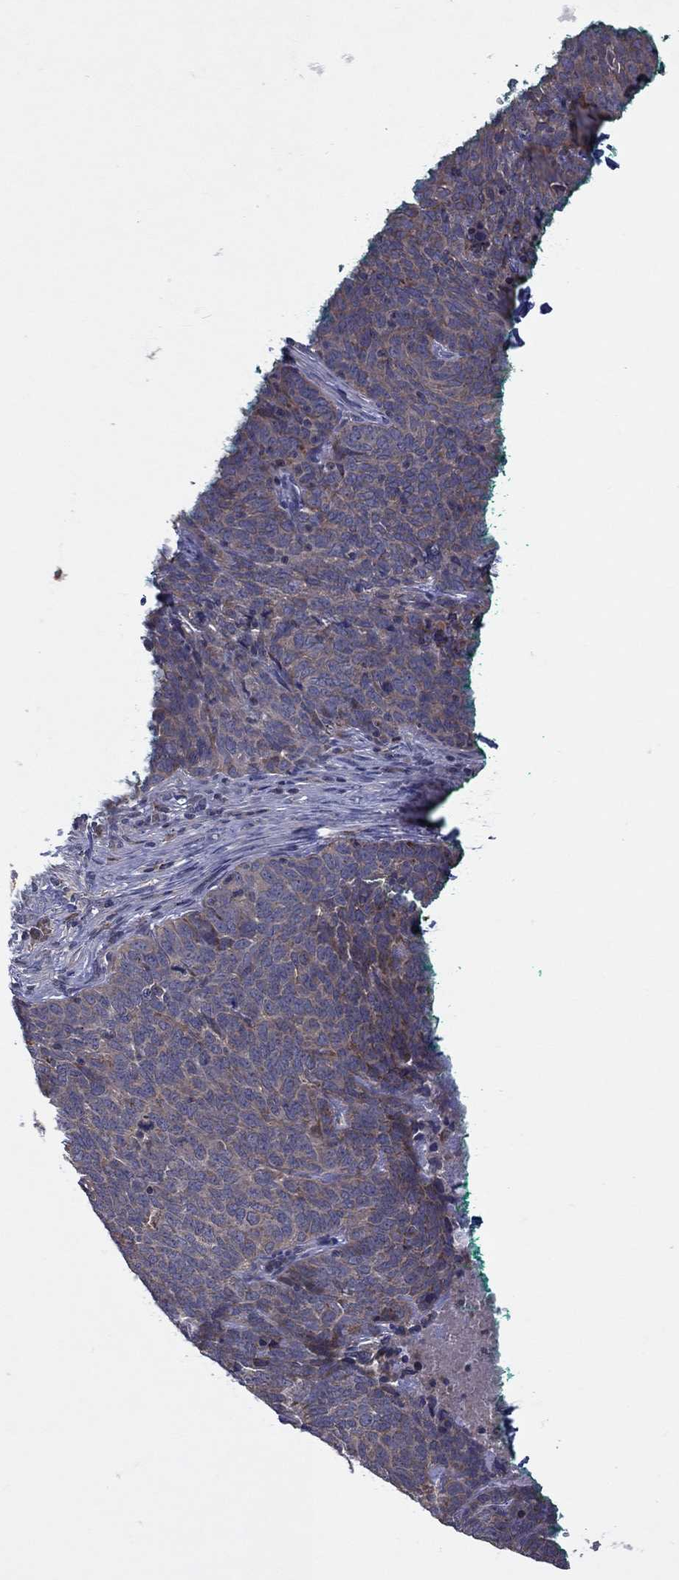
{"staining": {"intensity": "weak", "quantity": "25%-75%", "location": "cytoplasmic/membranous"}, "tissue": "skin cancer", "cell_type": "Tumor cells", "image_type": "cancer", "snomed": [{"axis": "morphology", "description": "Squamous cell carcinoma, NOS"}, {"axis": "topography", "description": "Skin"}, {"axis": "topography", "description": "Anal"}], "caption": "Human squamous cell carcinoma (skin) stained with a brown dye demonstrates weak cytoplasmic/membranous positive positivity in approximately 25%-75% of tumor cells.", "gene": "STARD3", "patient": {"sex": "female", "age": 51}}